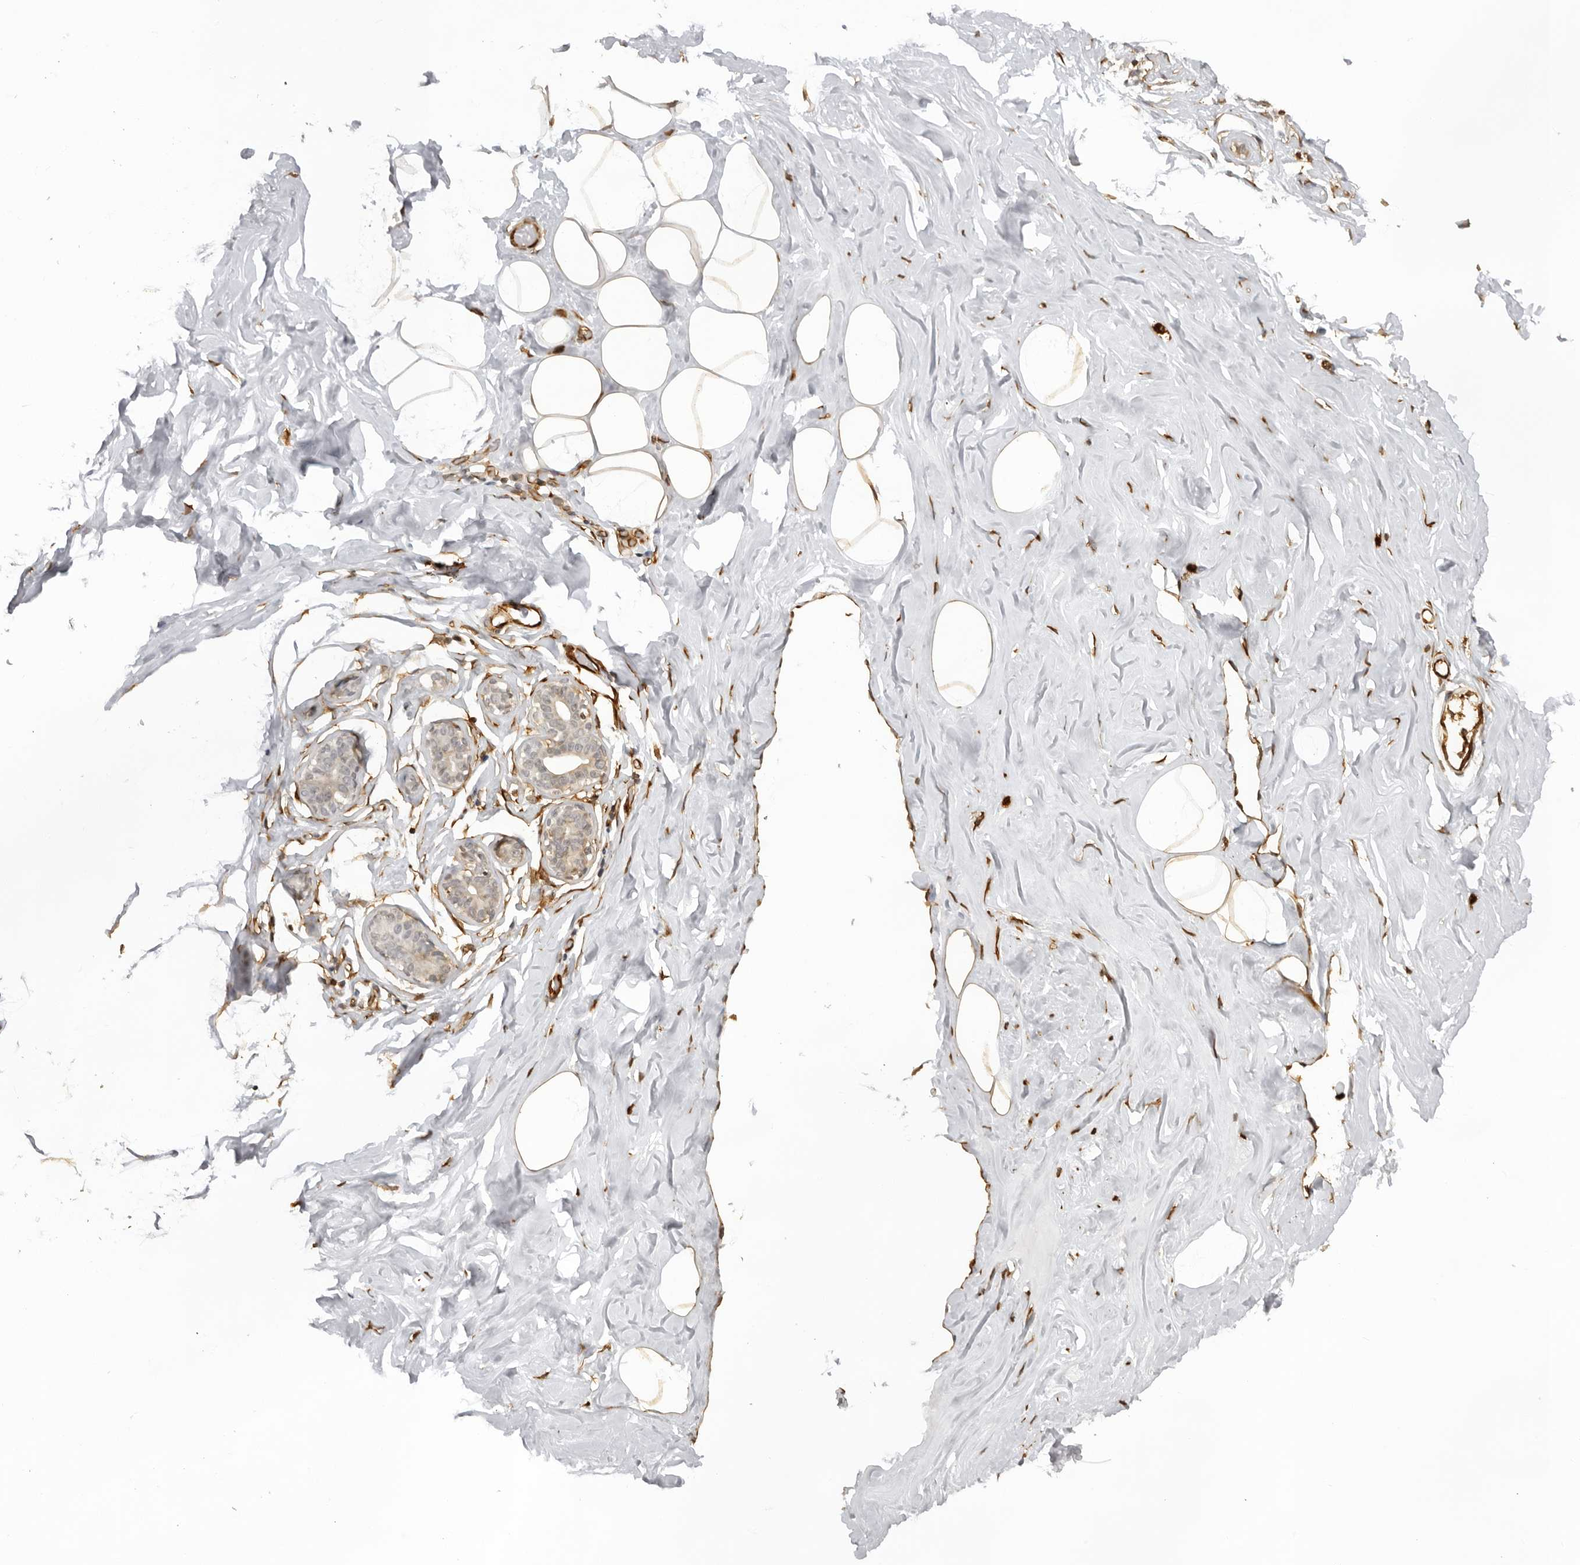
{"staining": {"intensity": "strong", "quantity": ">75%", "location": "cytoplasmic/membranous"}, "tissue": "adipose tissue", "cell_type": "Adipocytes", "image_type": "normal", "snomed": [{"axis": "morphology", "description": "Normal tissue, NOS"}, {"axis": "morphology", "description": "Fibrosis, NOS"}, {"axis": "topography", "description": "Breast"}, {"axis": "topography", "description": "Adipose tissue"}], "caption": "DAB immunohistochemical staining of normal adipose tissue displays strong cytoplasmic/membranous protein positivity in approximately >75% of adipocytes.", "gene": "DYNLT5", "patient": {"sex": "female", "age": 39}}